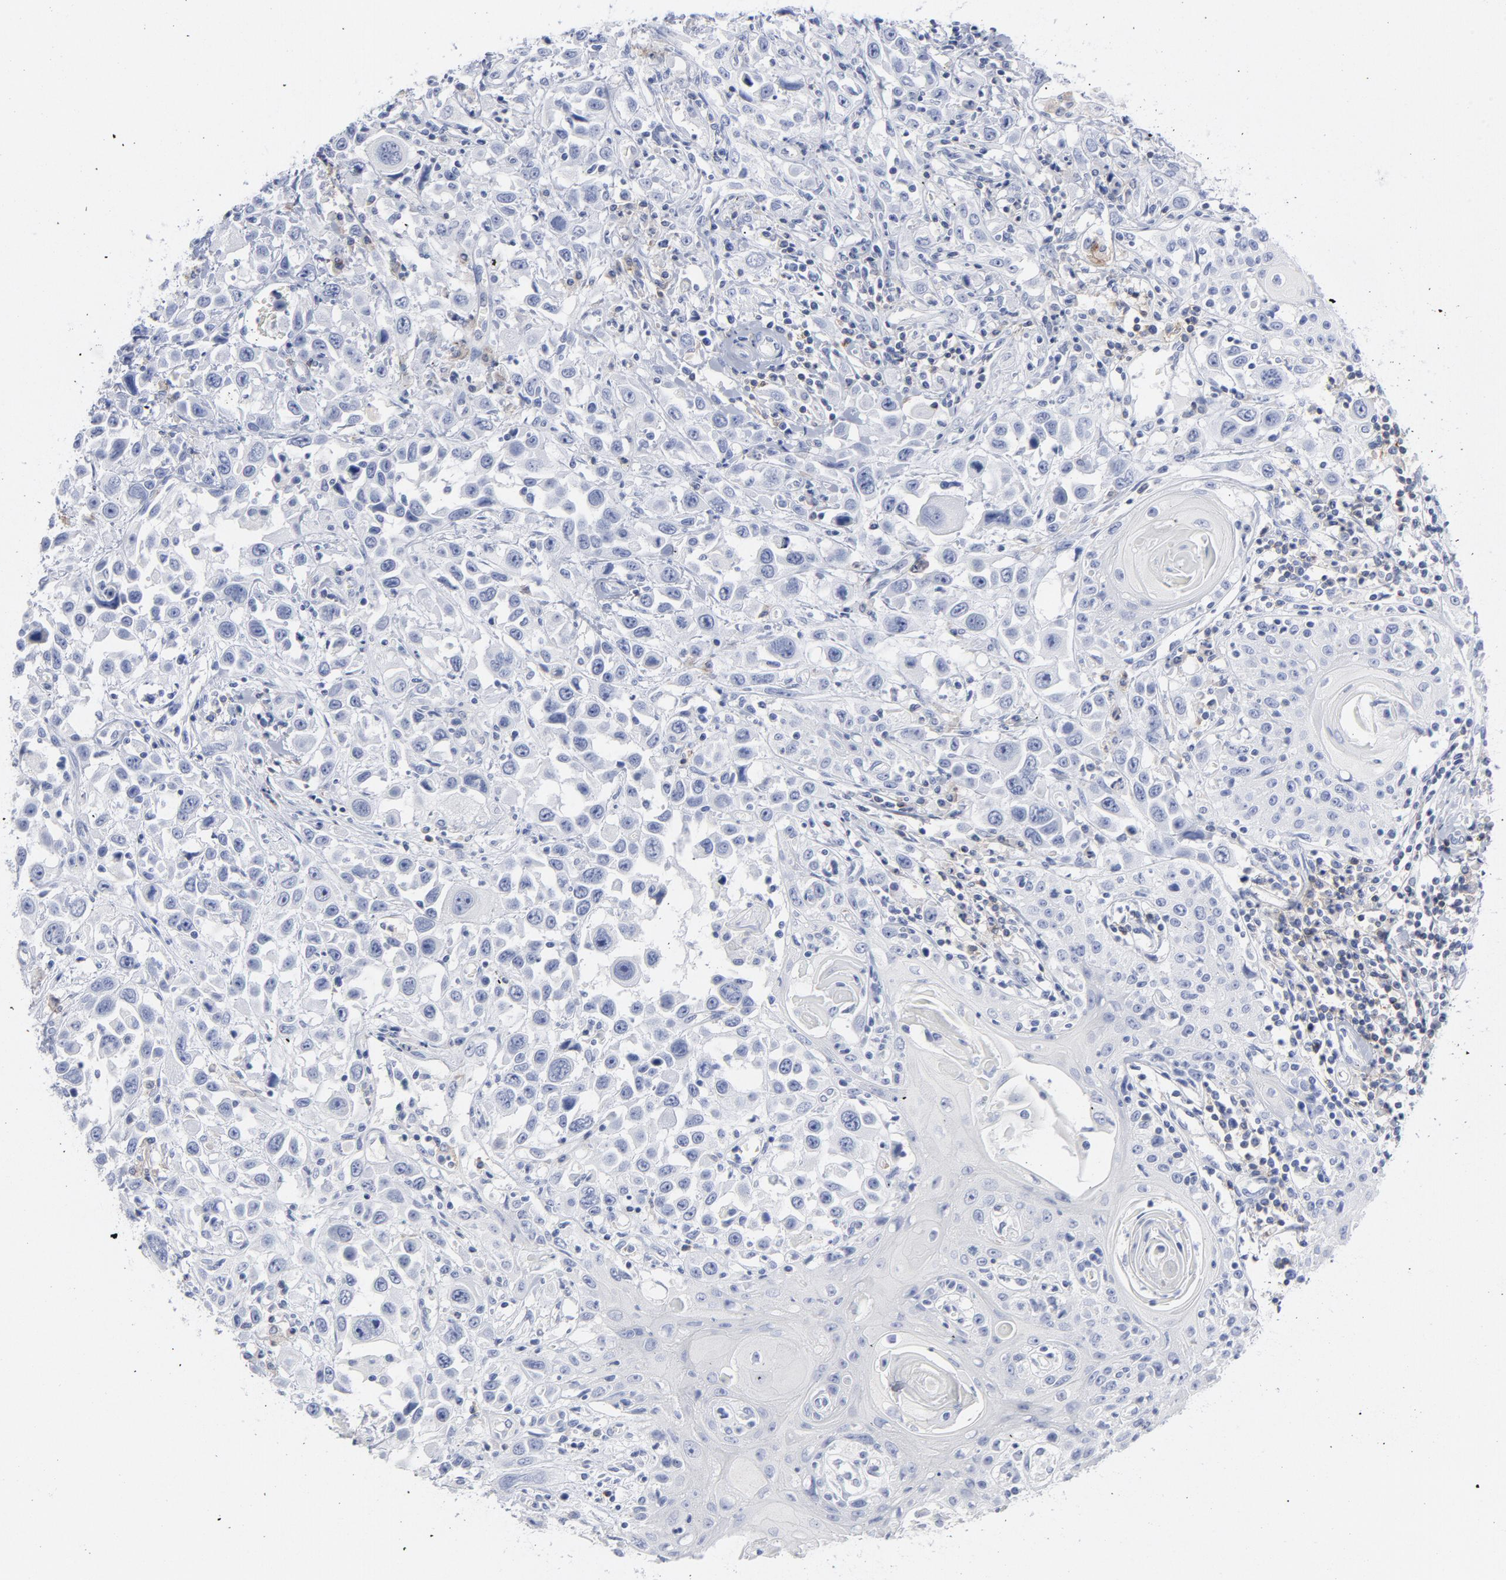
{"staining": {"intensity": "negative", "quantity": "none", "location": "none"}, "tissue": "head and neck cancer", "cell_type": "Tumor cells", "image_type": "cancer", "snomed": [{"axis": "morphology", "description": "Squamous cell carcinoma, NOS"}, {"axis": "topography", "description": "Oral tissue"}, {"axis": "topography", "description": "Head-Neck"}], "caption": "High power microscopy histopathology image of an IHC photomicrograph of head and neck cancer (squamous cell carcinoma), revealing no significant staining in tumor cells.", "gene": "P2RY8", "patient": {"sex": "female", "age": 76}}